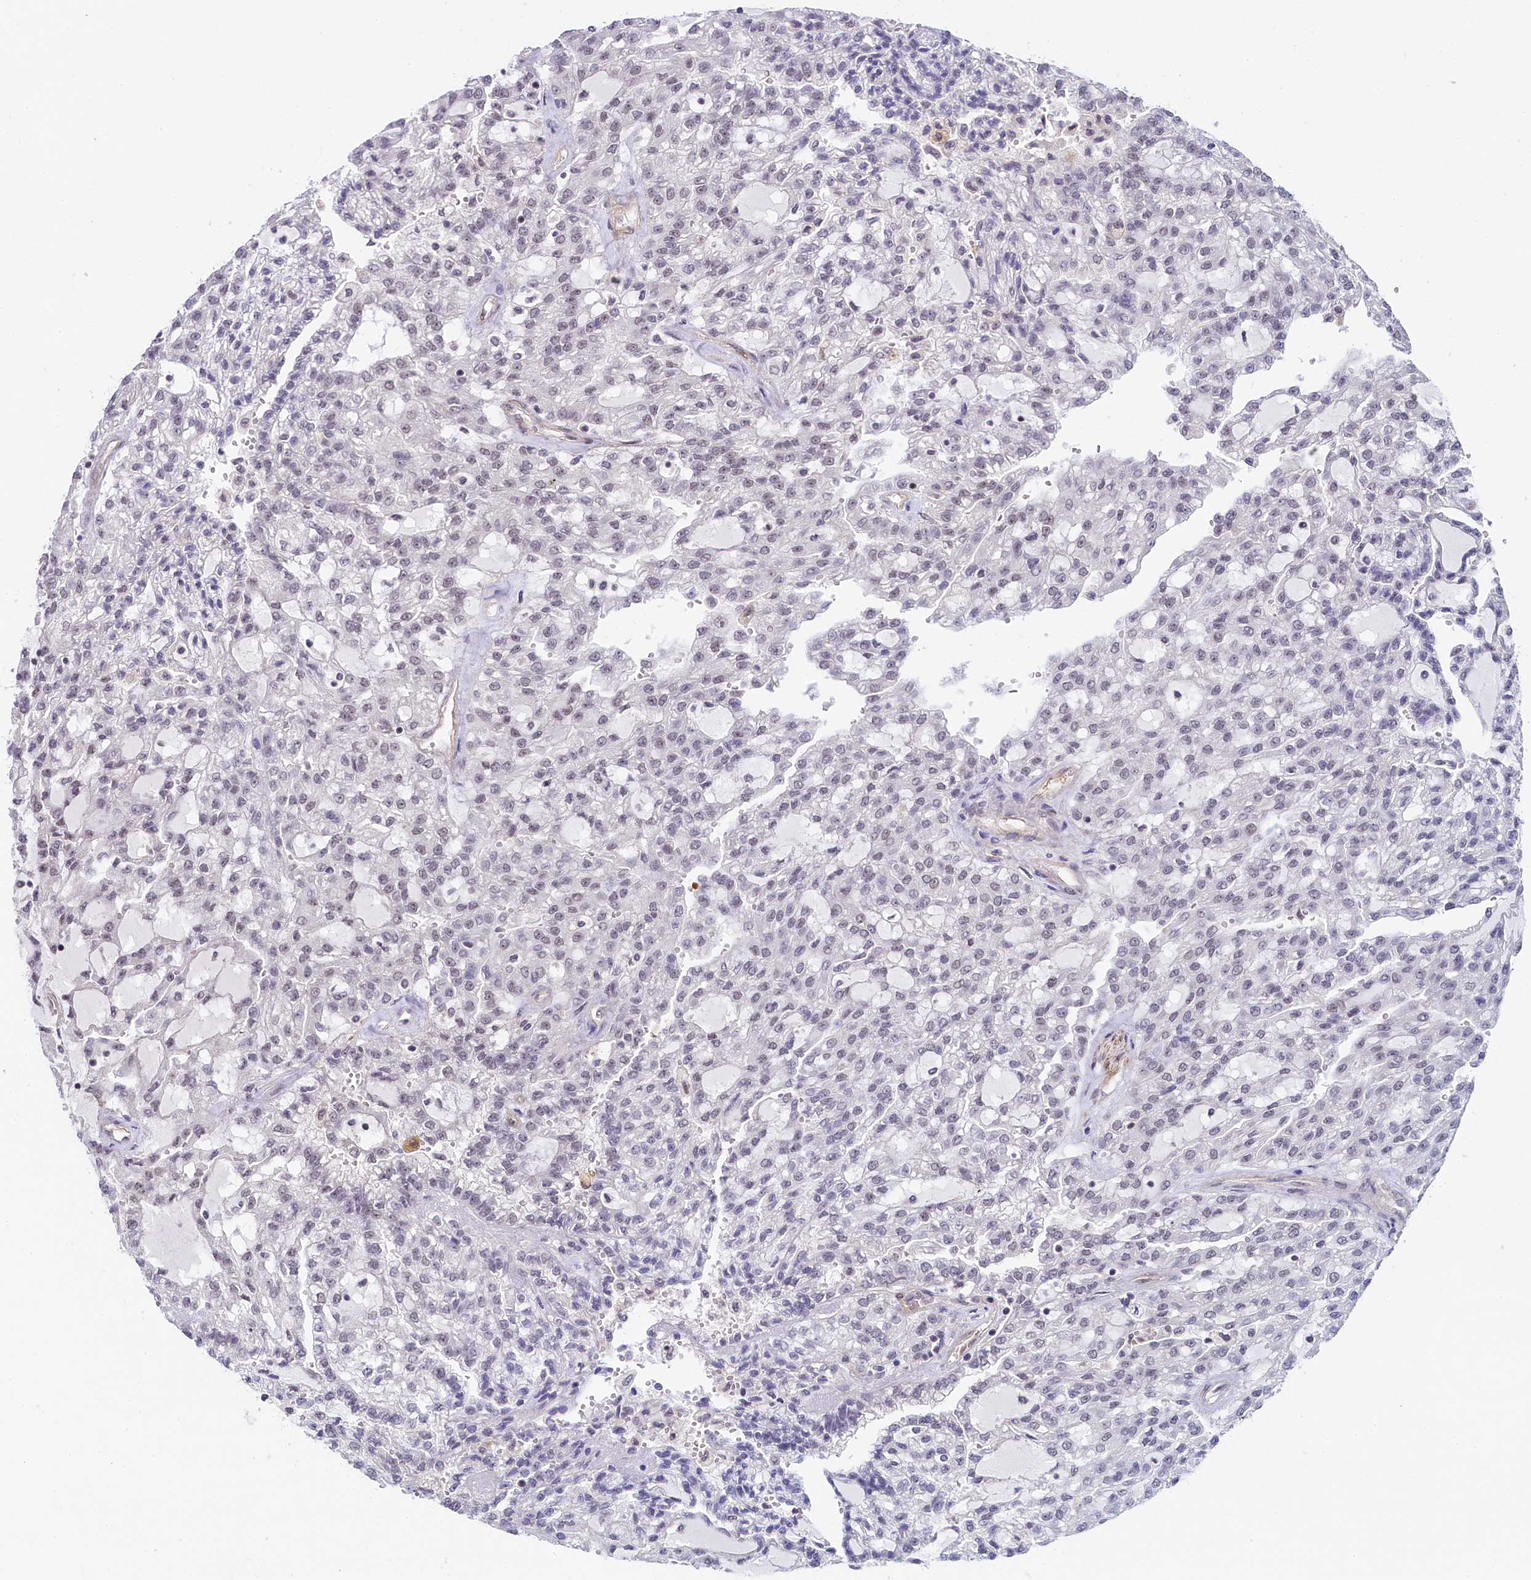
{"staining": {"intensity": "negative", "quantity": "none", "location": "none"}, "tissue": "renal cancer", "cell_type": "Tumor cells", "image_type": "cancer", "snomed": [{"axis": "morphology", "description": "Adenocarcinoma, NOS"}, {"axis": "topography", "description": "Kidney"}], "caption": "Immunohistochemistry of human renal cancer displays no positivity in tumor cells.", "gene": "INTS14", "patient": {"sex": "male", "age": 63}}